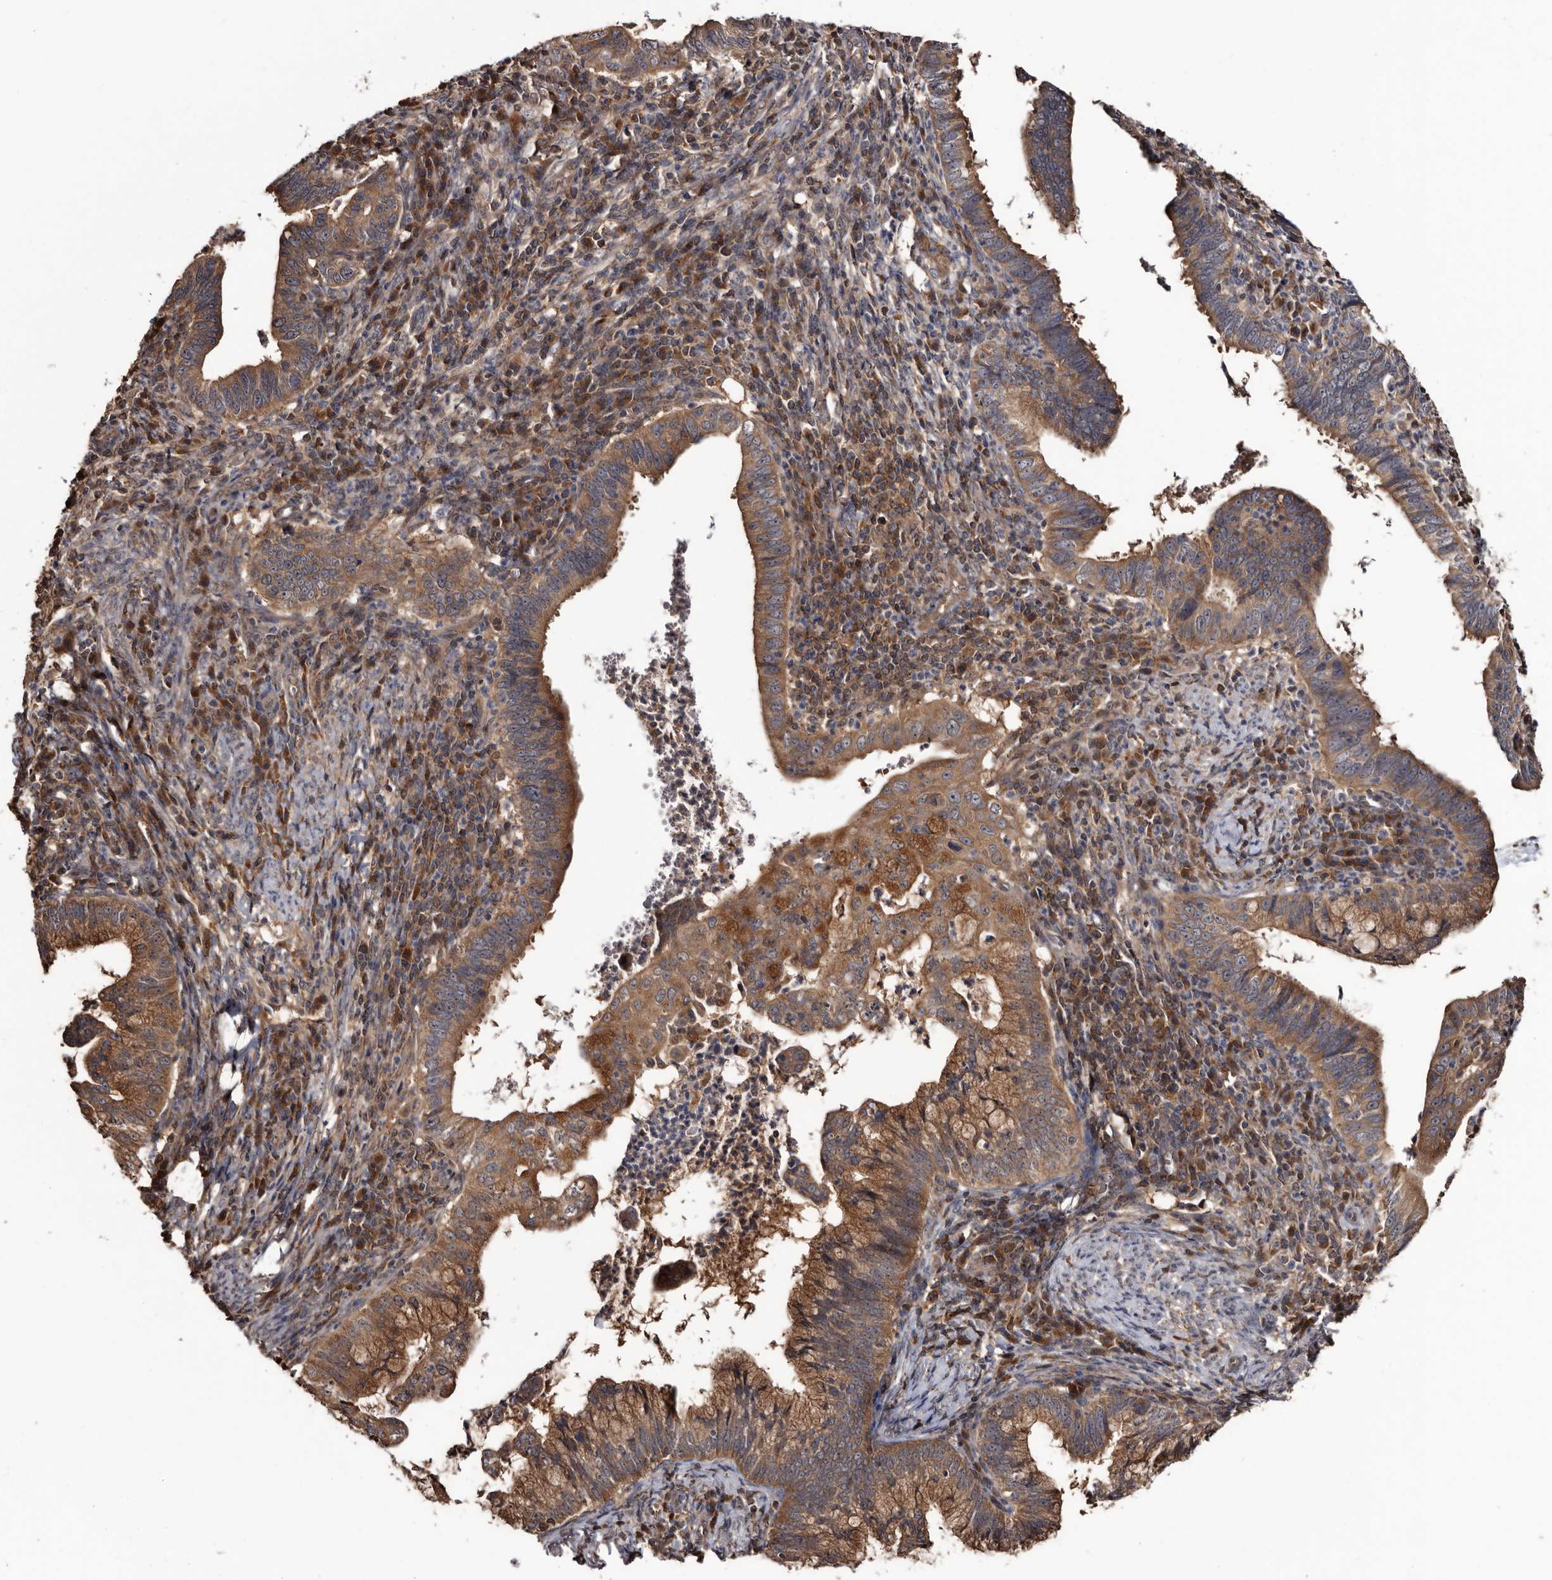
{"staining": {"intensity": "moderate", "quantity": ">75%", "location": "cytoplasmic/membranous"}, "tissue": "cervical cancer", "cell_type": "Tumor cells", "image_type": "cancer", "snomed": [{"axis": "morphology", "description": "Adenocarcinoma, NOS"}, {"axis": "topography", "description": "Cervix"}], "caption": "Cervical cancer (adenocarcinoma) tissue displays moderate cytoplasmic/membranous expression in approximately >75% of tumor cells, visualized by immunohistochemistry.", "gene": "TTI2", "patient": {"sex": "female", "age": 36}}